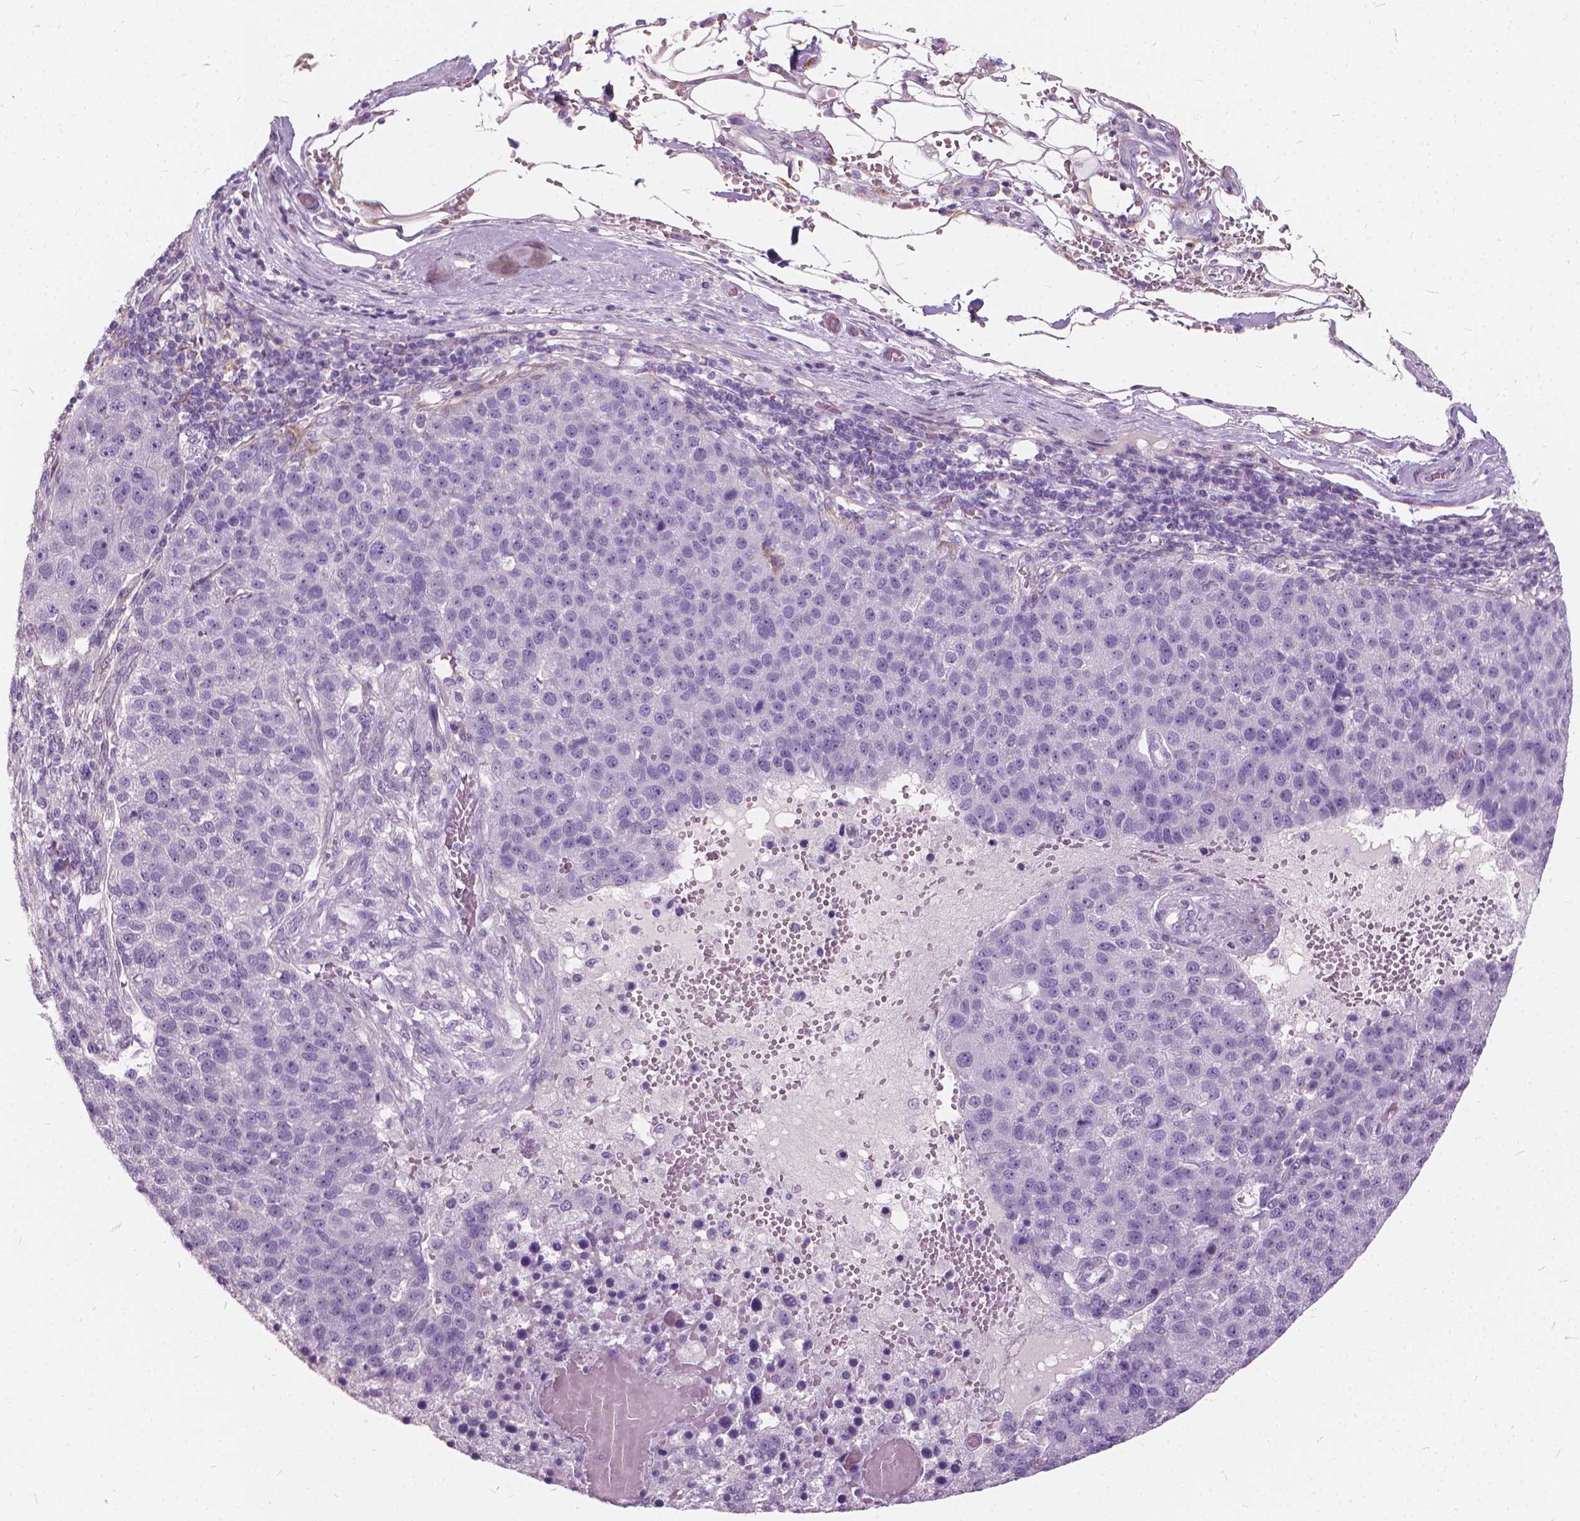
{"staining": {"intensity": "negative", "quantity": "none", "location": "none"}, "tissue": "pancreatic cancer", "cell_type": "Tumor cells", "image_type": "cancer", "snomed": [{"axis": "morphology", "description": "Adenocarcinoma, NOS"}, {"axis": "topography", "description": "Pancreas"}], "caption": "The micrograph demonstrates no significant positivity in tumor cells of pancreatic cancer (adenocarcinoma). (DAB IHC visualized using brightfield microscopy, high magnification).", "gene": "DNM1", "patient": {"sex": "female", "age": 61}}